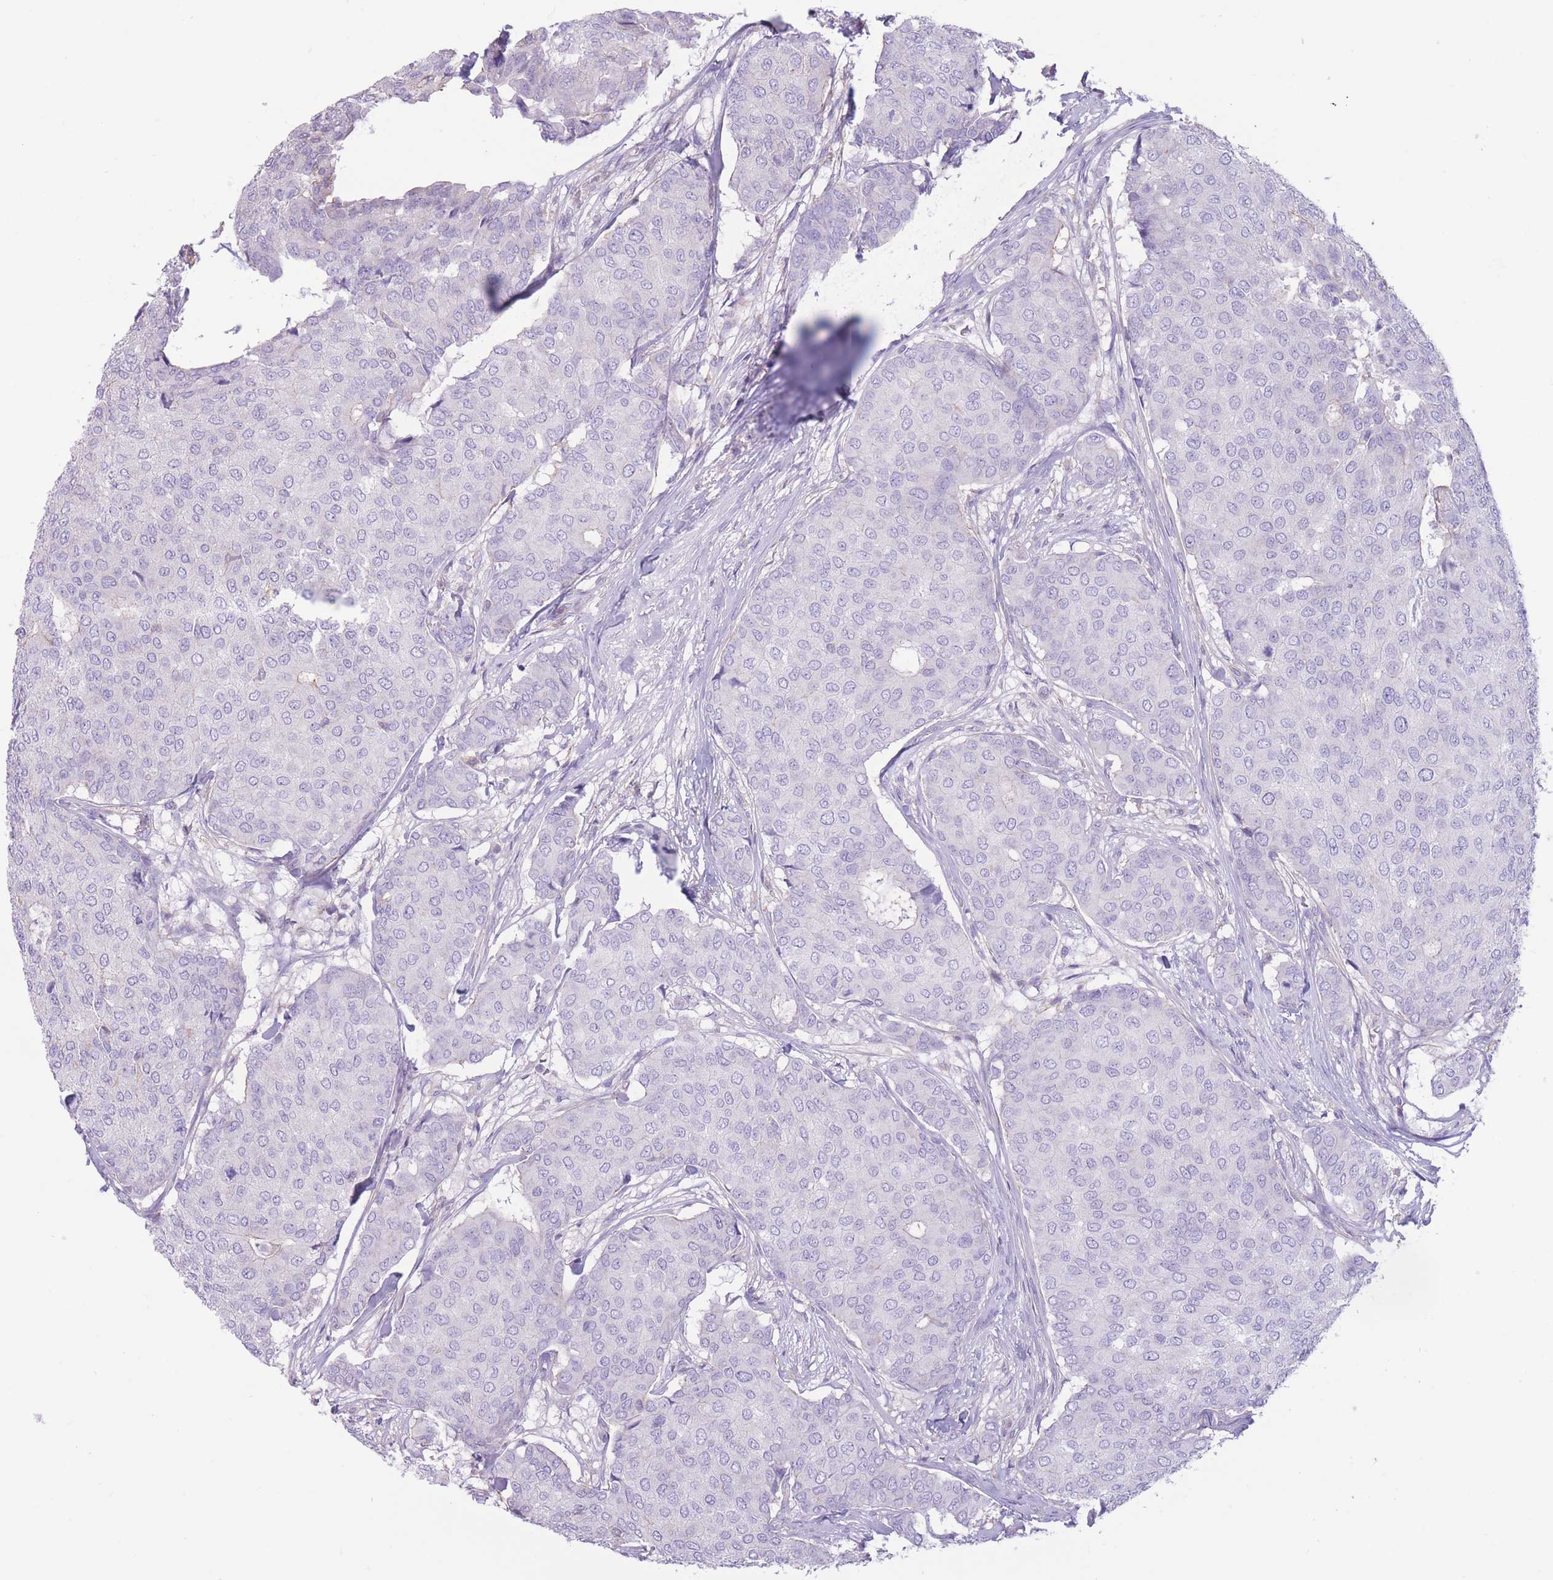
{"staining": {"intensity": "negative", "quantity": "none", "location": "none"}, "tissue": "breast cancer", "cell_type": "Tumor cells", "image_type": "cancer", "snomed": [{"axis": "morphology", "description": "Duct carcinoma"}, {"axis": "topography", "description": "Breast"}], "caption": "A histopathology image of human breast intraductal carcinoma is negative for staining in tumor cells.", "gene": "PDHA1", "patient": {"sex": "female", "age": 75}}